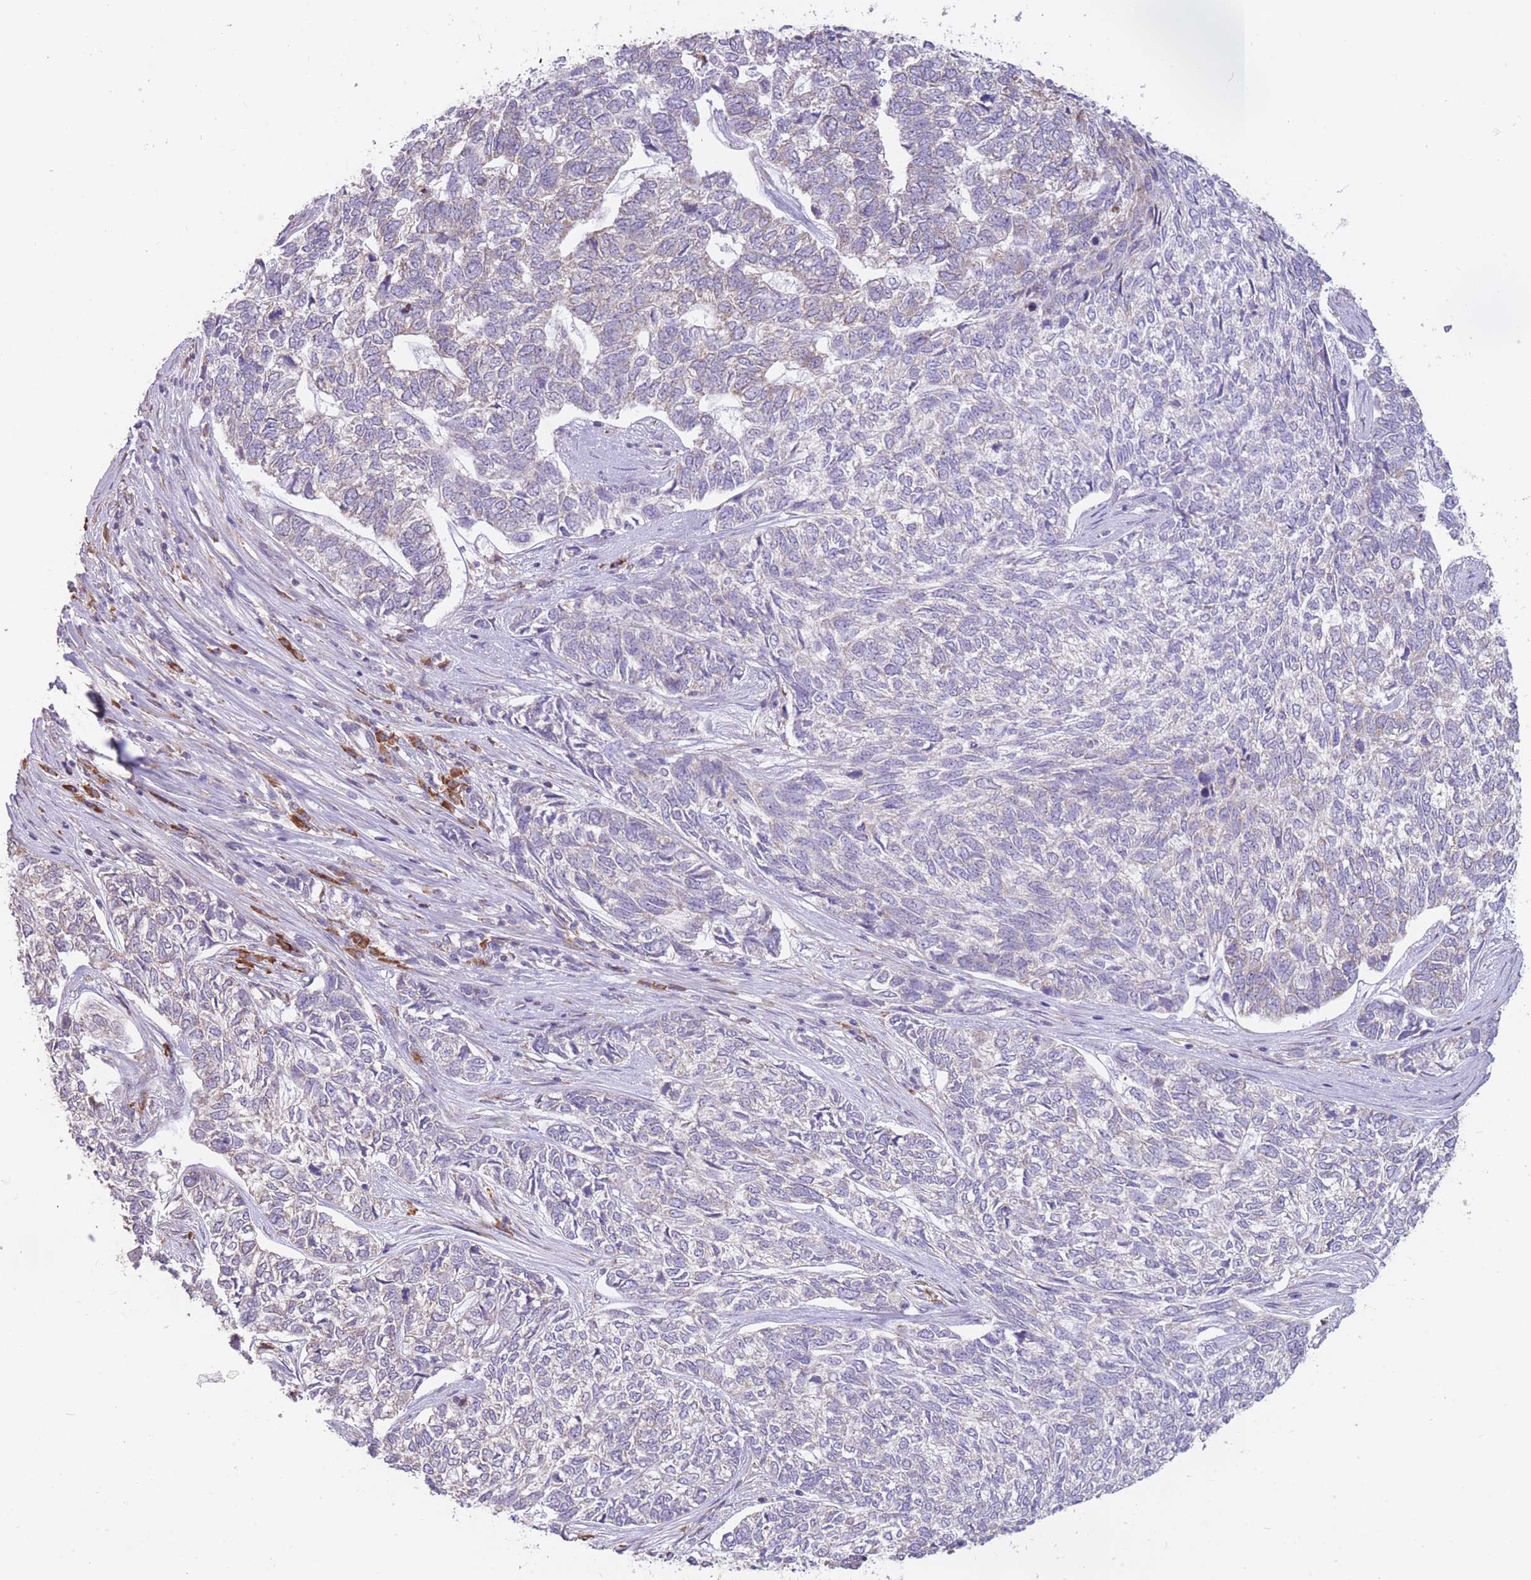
{"staining": {"intensity": "negative", "quantity": "none", "location": "none"}, "tissue": "skin cancer", "cell_type": "Tumor cells", "image_type": "cancer", "snomed": [{"axis": "morphology", "description": "Basal cell carcinoma"}, {"axis": "topography", "description": "Skin"}], "caption": "Immunohistochemistry micrograph of neoplastic tissue: human skin cancer (basal cell carcinoma) stained with DAB (3,3'-diaminobenzidine) shows no significant protein expression in tumor cells.", "gene": "TRAPPC5", "patient": {"sex": "female", "age": 65}}